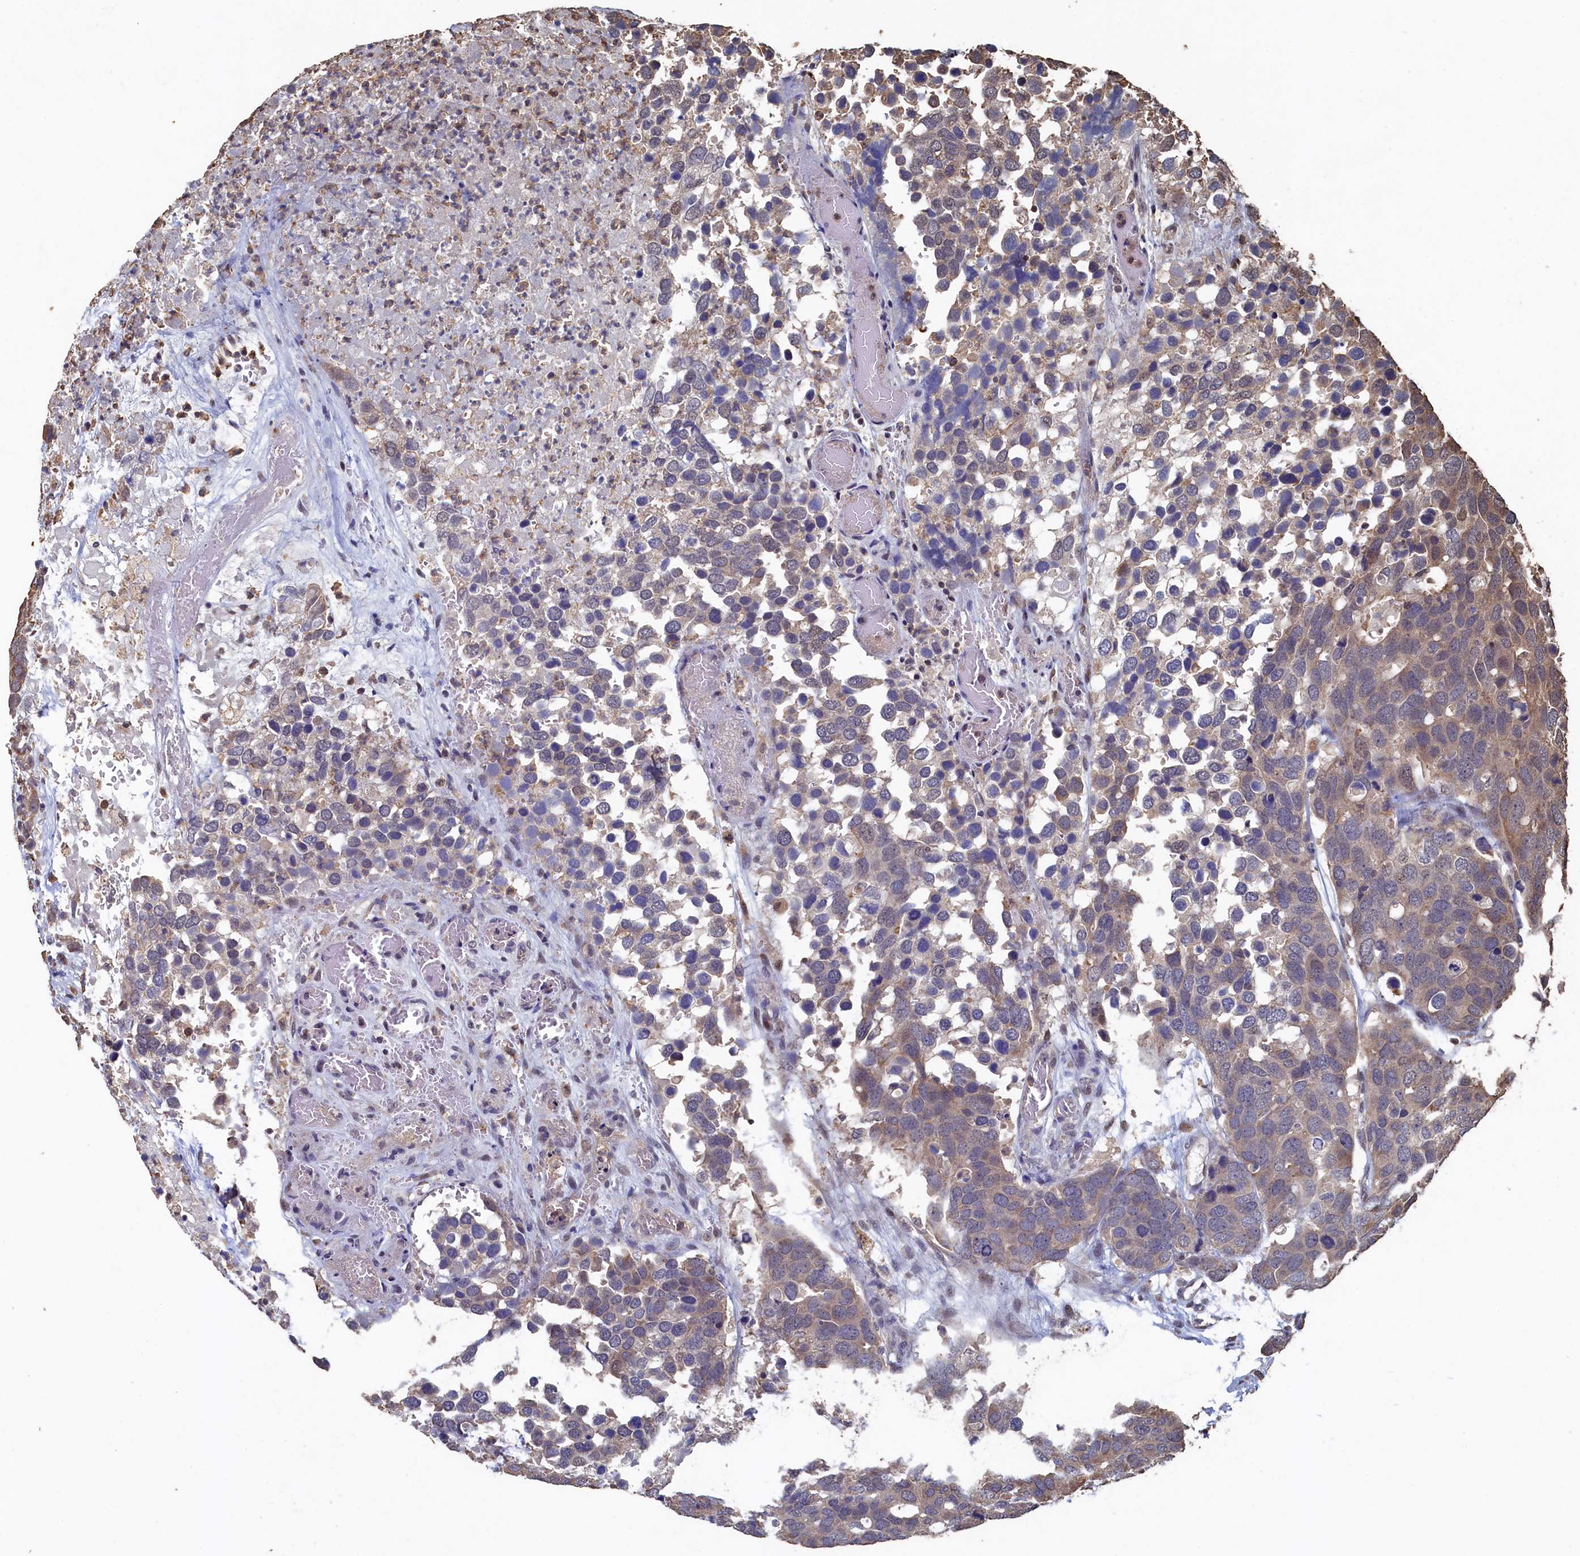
{"staining": {"intensity": "weak", "quantity": "<25%", "location": "cytoplasmic/membranous"}, "tissue": "breast cancer", "cell_type": "Tumor cells", "image_type": "cancer", "snomed": [{"axis": "morphology", "description": "Duct carcinoma"}, {"axis": "topography", "description": "Breast"}], "caption": "Immunohistochemical staining of breast cancer (infiltrating ductal carcinoma) reveals no significant positivity in tumor cells.", "gene": "PIGN", "patient": {"sex": "female", "age": 83}}